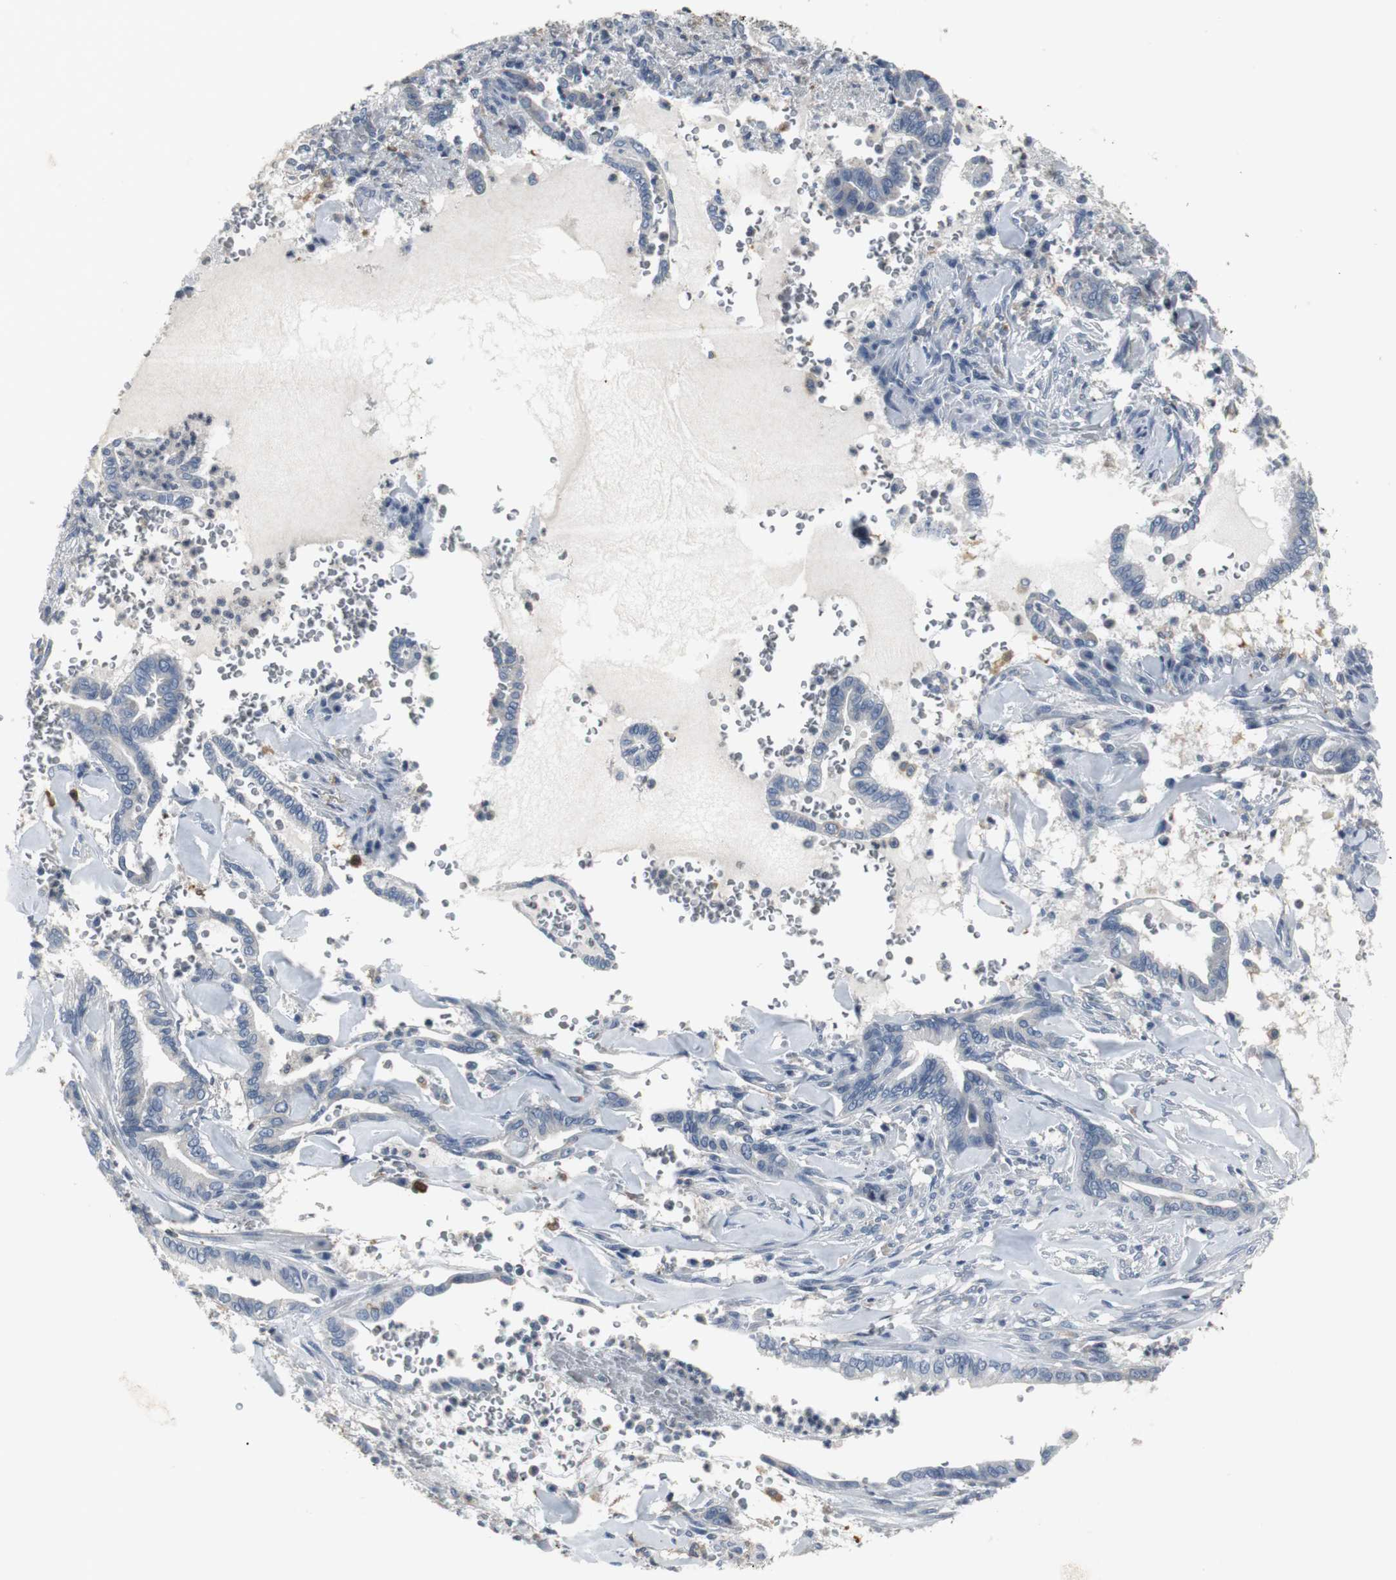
{"staining": {"intensity": "negative", "quantity": "none", "location": "none"}, "tissue": "liver cancer", "cell_type": "Tumor cells", "image_type": "cancer", "snomed": [{"axis": "morphology", "description": "Cholangiocarcinoma"}, {"axis": "topography", "description": "Liver"}], "caption": "Immunohistochemistry photomicrograph of neoplastic tissue: human cholangiocarcinoma (liver) stained with DAB exhibits no significant protein positivity in tumor cells. (Brightfield microscopy of DAB (3,3'-diaminobenzidine) immunohistochemistry at high magnification).", "gene": "SLC2A5", "patient": {"sex": "female", "age": 67}}